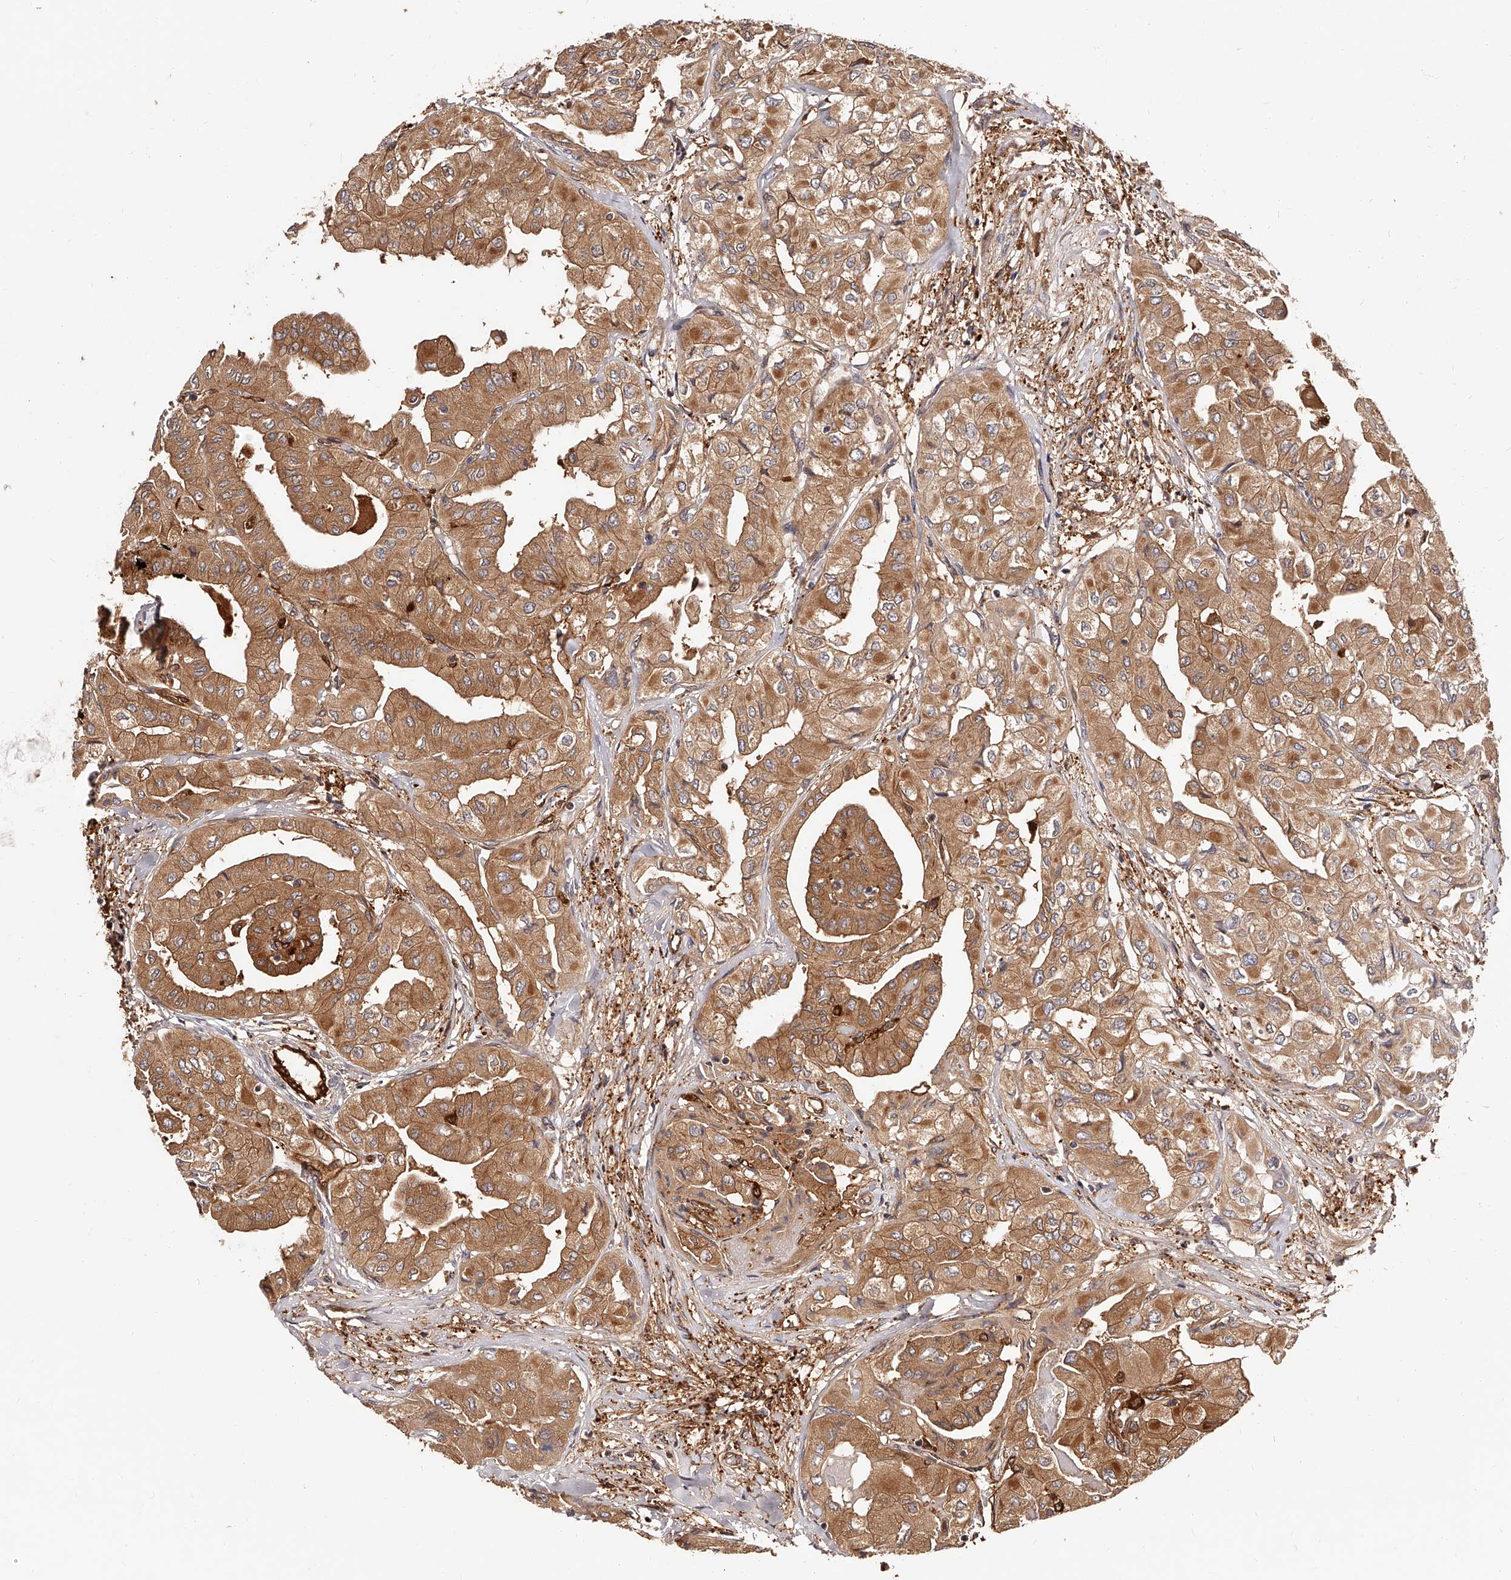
{"staining": {"intensity": "moderate", "quantity": ">75%", "location": "cytoplasmic/membranous"}, "tissue": "thyroid cancer", "cell_type": "Tumor cells", "image_type": "cancer", "snomed": [{"axis": "morphology", "description": "Papillary adenocarcinoma, NOS"}, {"axis": "topography", "description": "Thyroid gland"}], "caption": "Papillary adenocarcinoma (thyroid) stained with a protein marker reveals moderate staining in tumor cells.", "gene": "LAP3", "patient": {"sex": "female", "age": 59}}